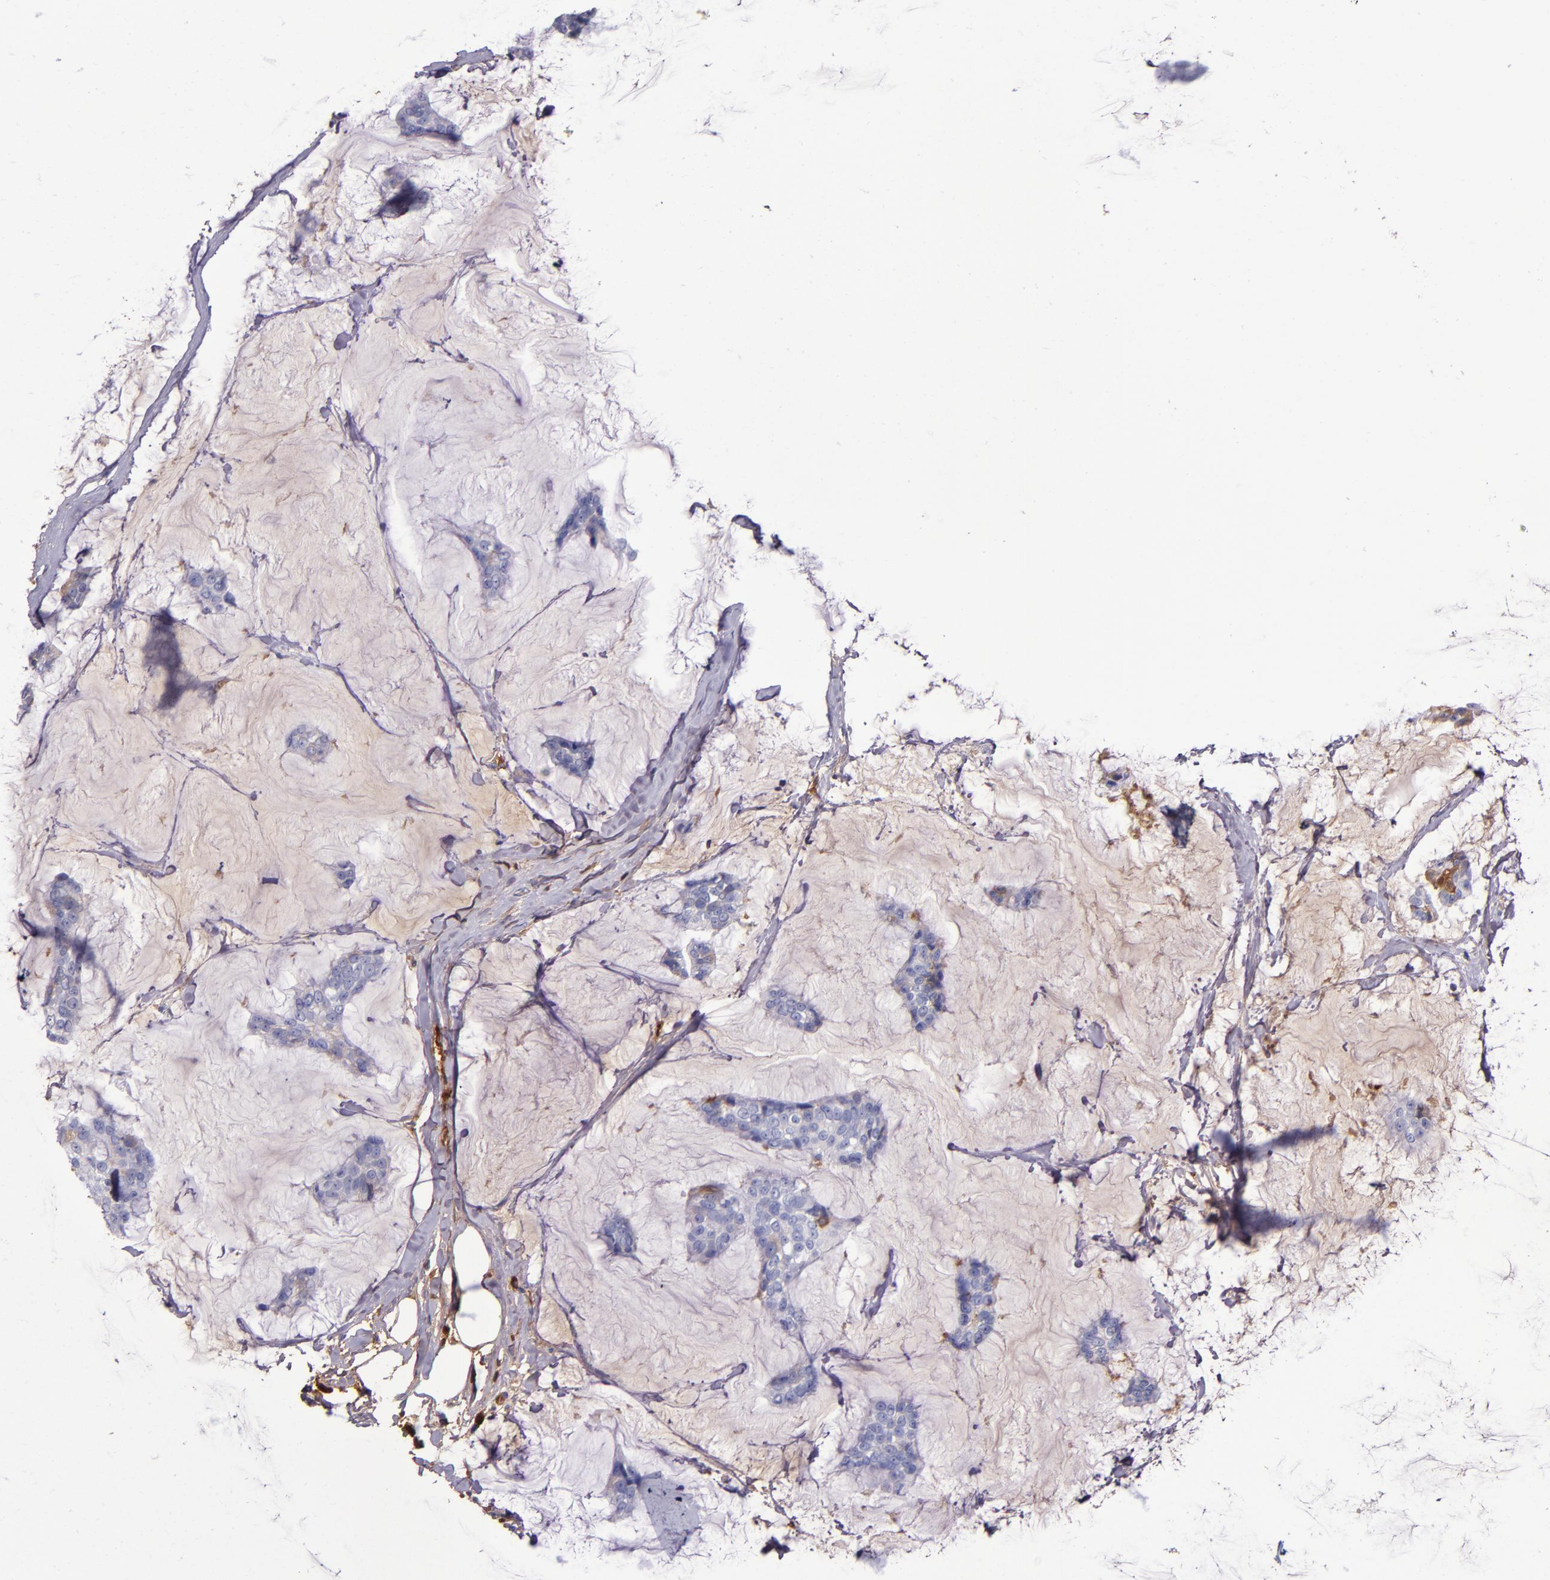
{"staining": {"intensity": "weak", "quantity": "25%-75%", "location": "cytoplasmic/membranous"}, "tissue": "breast cancer", "cell_type": "Tumor cells", "image_type": "cancer", "snomed": [{"axis": "morphology", "description": "Duct carcinoma"}, {"axis": "topography", "description": "Breast"}], "caption": "Immunohistochemistry histopathology image of neoplastic tissue: breast invasive ductal carcinoma stained using immunohistochemistry (IHC) exhibits low levels of weak protein expression localized specifically in the cytoplasmic/membranous of tumor cells, appearing as a cytoplasmic/membranous brown color.", "gene": "CLEC3B", "patient": {"sex": "female", "age": 93}}